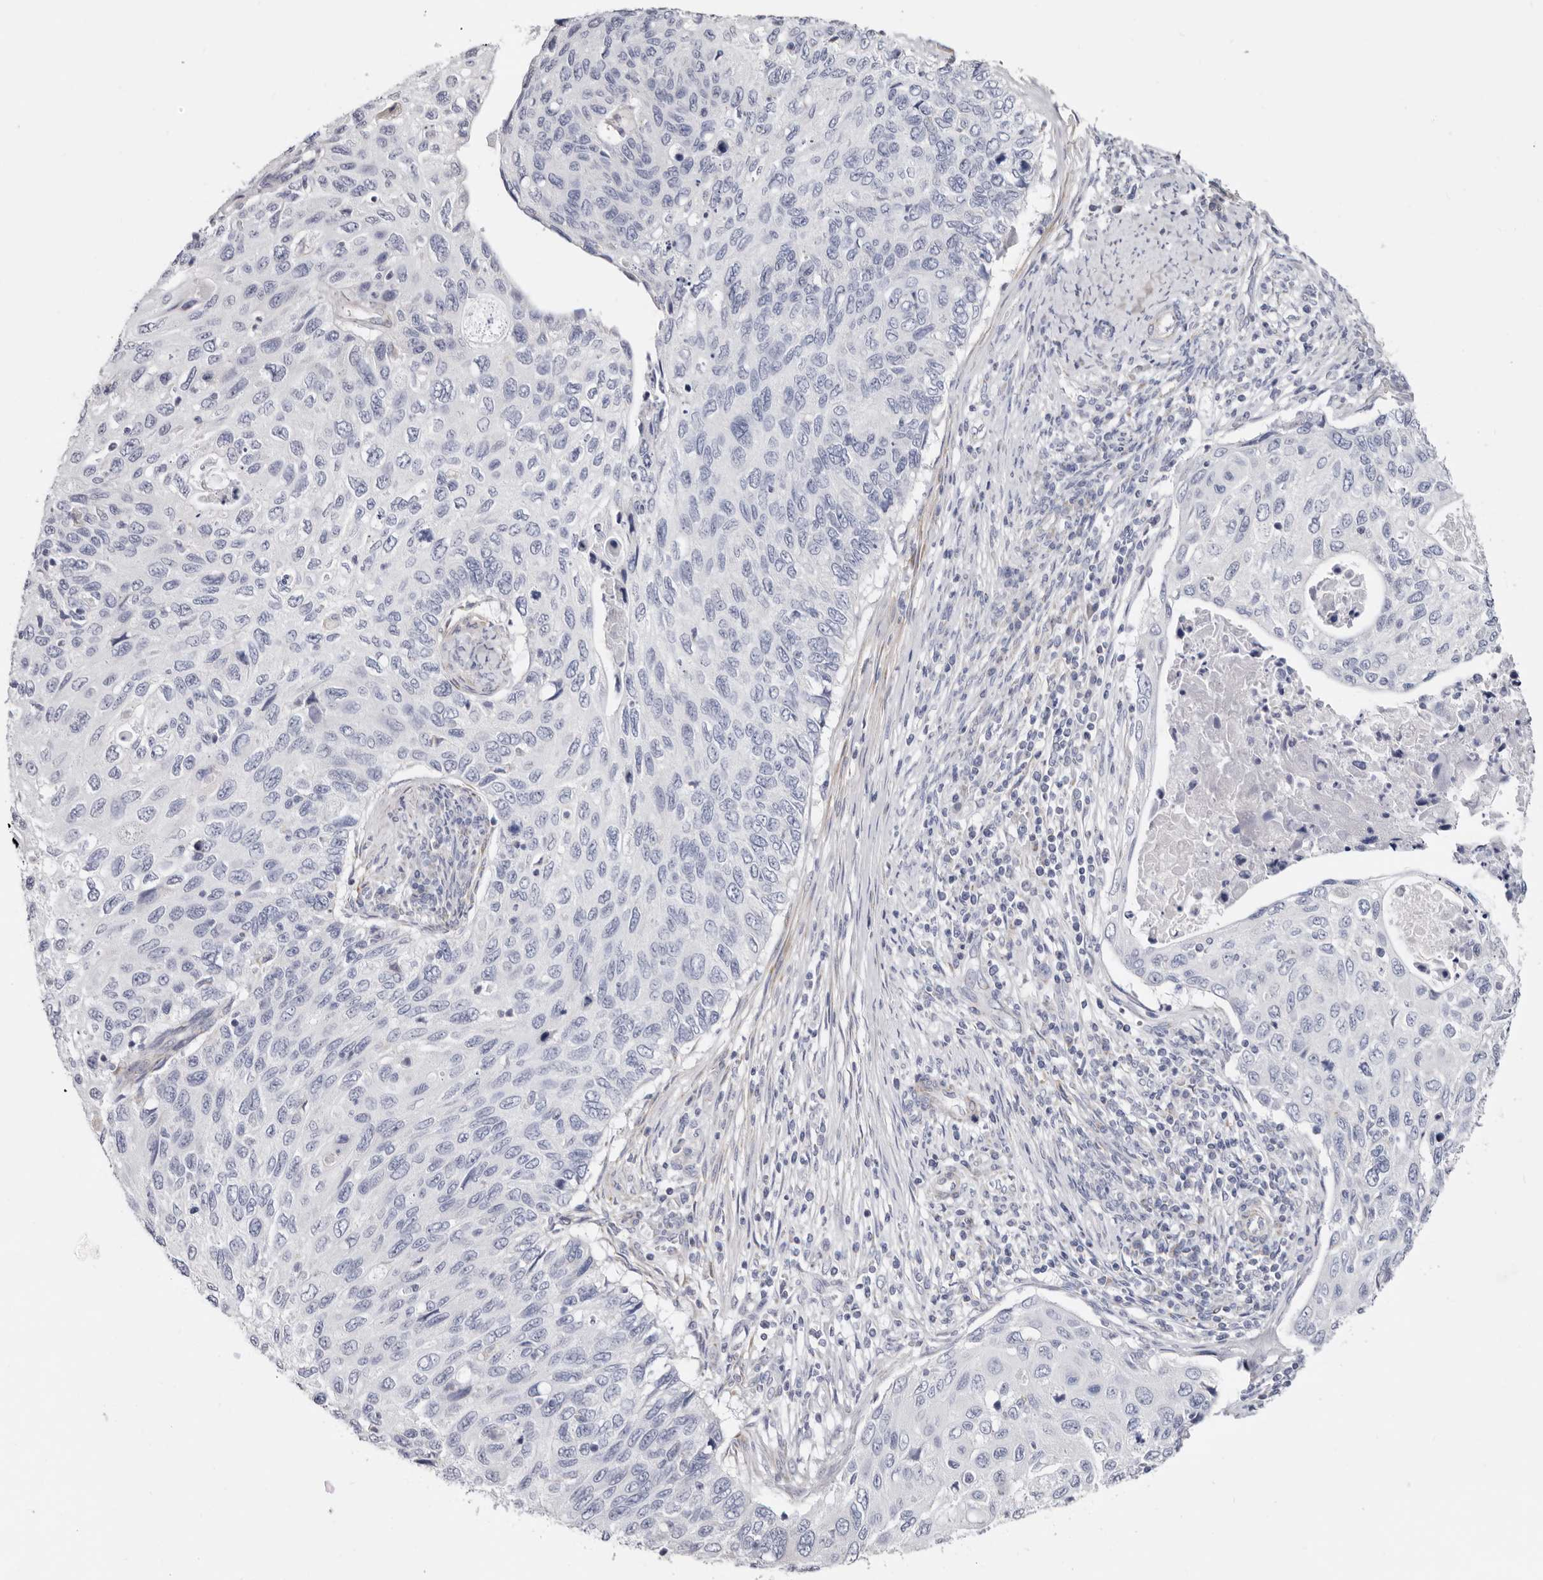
{"staining": {"intensity": "negative", "quantity": "none", "location": "none"}, "tissue": "cervical cancer", "cell_type": "Tumor cells", "image_type": "cancer", "snomed": [{"axis": "morphology", "description": "Squamous cell carcinoma, NOS"}, {"axis": "topography", "description": "Cervix"}], "caption": "This is an immunohistochemistry (IHC) histopathology image of squamous cell carcinoma (cervical). There is no expression in tumor cells.", "gene": "RSPO2", "patient": {"sex": "female", "age": 70}}